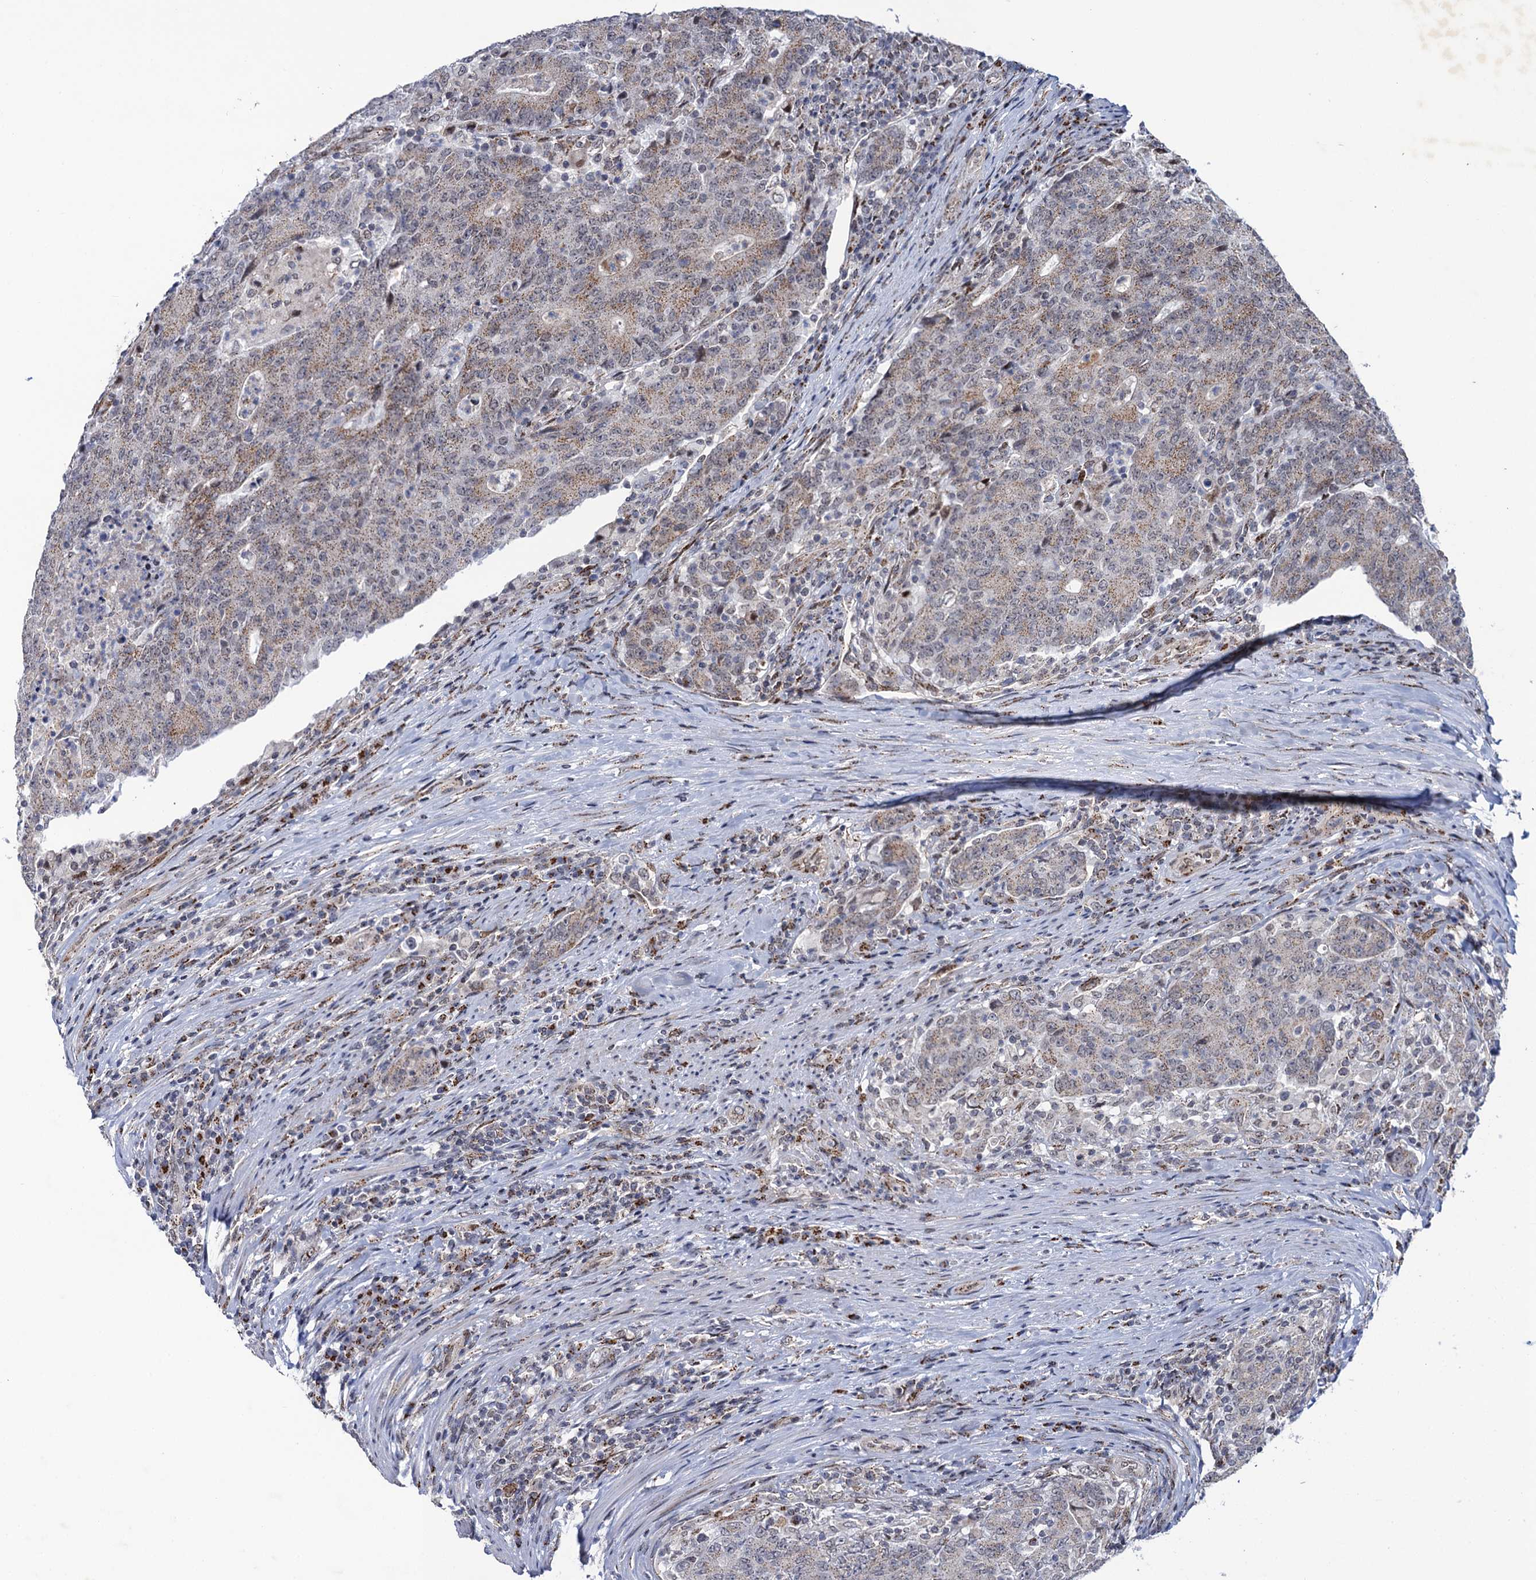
{"staining": {"intensity": "weak", "quantity": "25%-75%", "location": "cytoplasmic/membranous"}, "tissue": "colorectal cancer", "cell_type": "Tumor cells", "image_type": "cancer", "snomed": [{"axis": "morphology", "description": "Adenocarcinoma, NOS"}, {"axis": "topography", "description": "Colon"}], "caption": "DAB (3,3'-diaminobenzidine) immunohistochemical staining of colorectal adenocarcinoma reveals weak cytoplasmic/membranous protein expression in approximately 25%-75% of tumor cells.", "gene": "THAP2", "patient": {"sex": "female", "age": 75}}